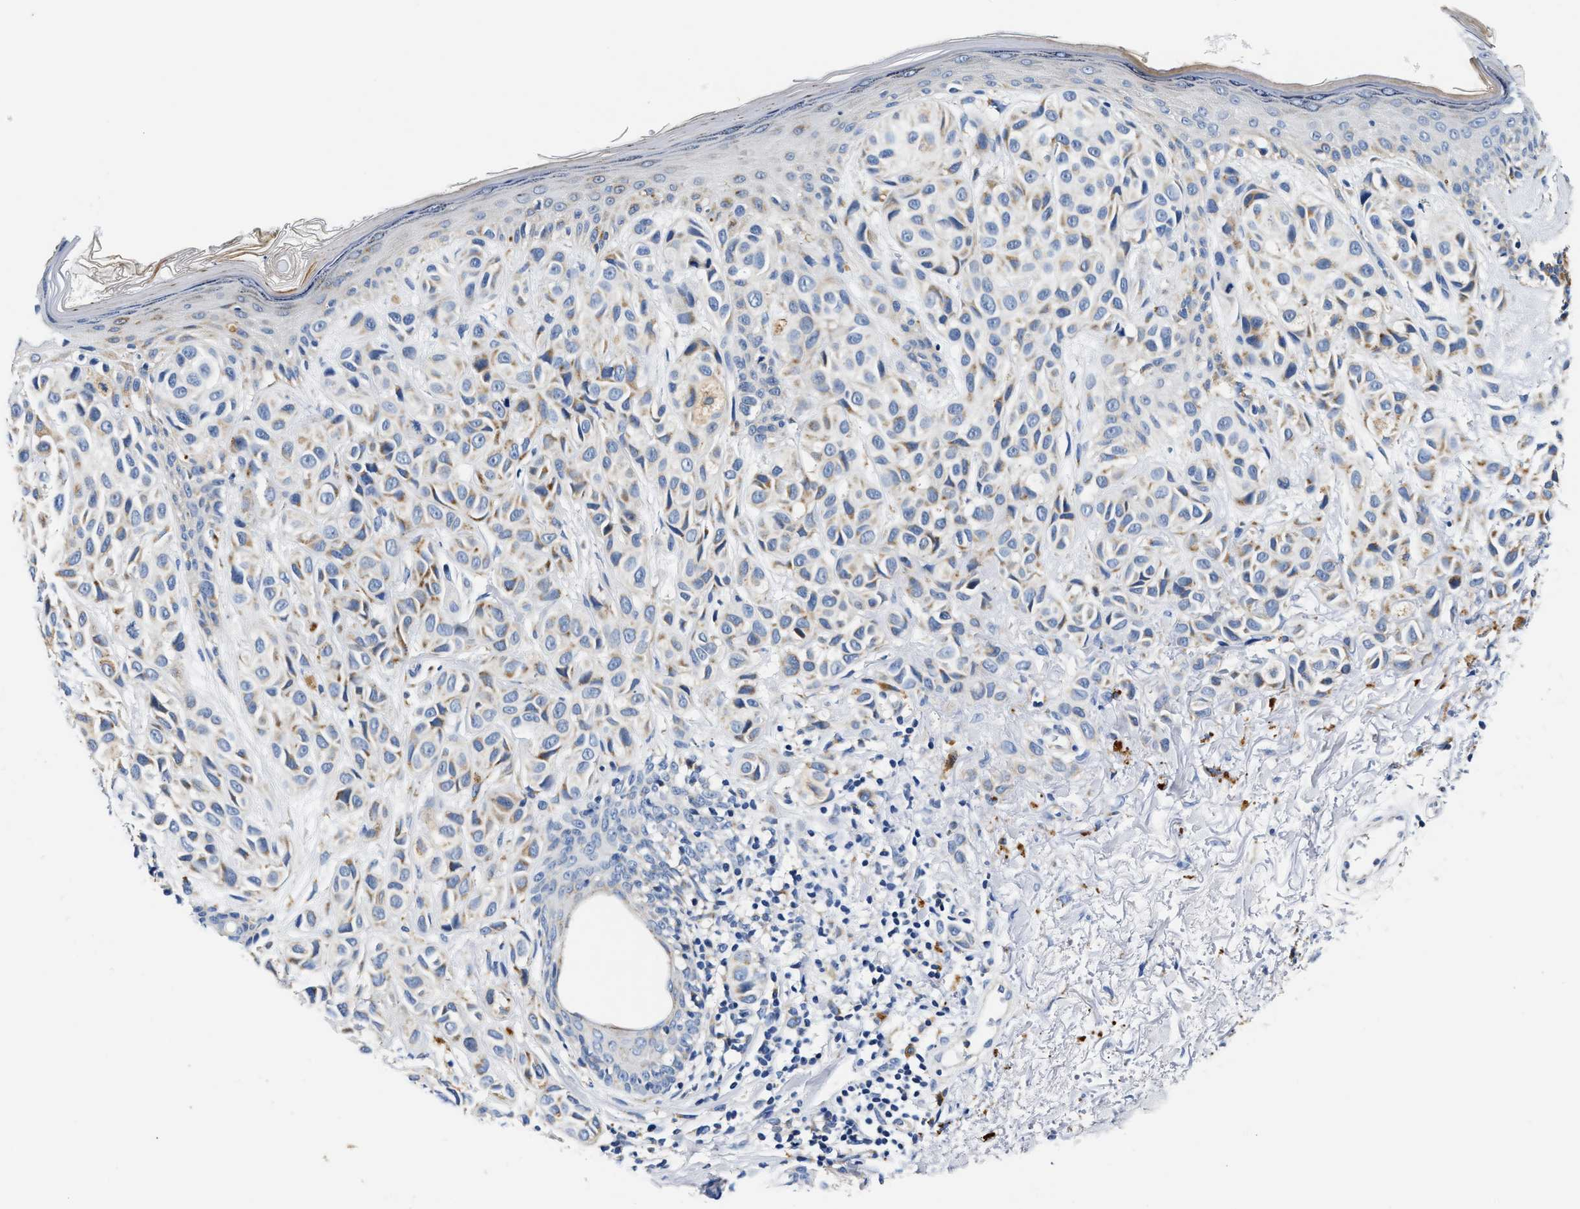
{"staining": {"intensity": "weak", "quantity": "25%-75%", "location": "cytoplasmic/membranous"}, "tissue": "melanoma", "cell_type": "Tumor cells", "image_type": "cancer", "snomed": [{"axis": "morphology", "description": "Malignant melanoma, NOS"}, {"axis": "topography", "description": "Skin"}], "caption": "Immunohistochemical staining of melanoma shows low levels of weak cytoplasmic/membranous expression in about 25%-75% of tumor cells. Using DAB (3,3'-diaminobenzidine) (brown) and hematoxylin (blue) stains, captured at high magnification using brightfield microscopy.", "gene": "ACADVL", "patient": {"sex": "female", "age": 58}}